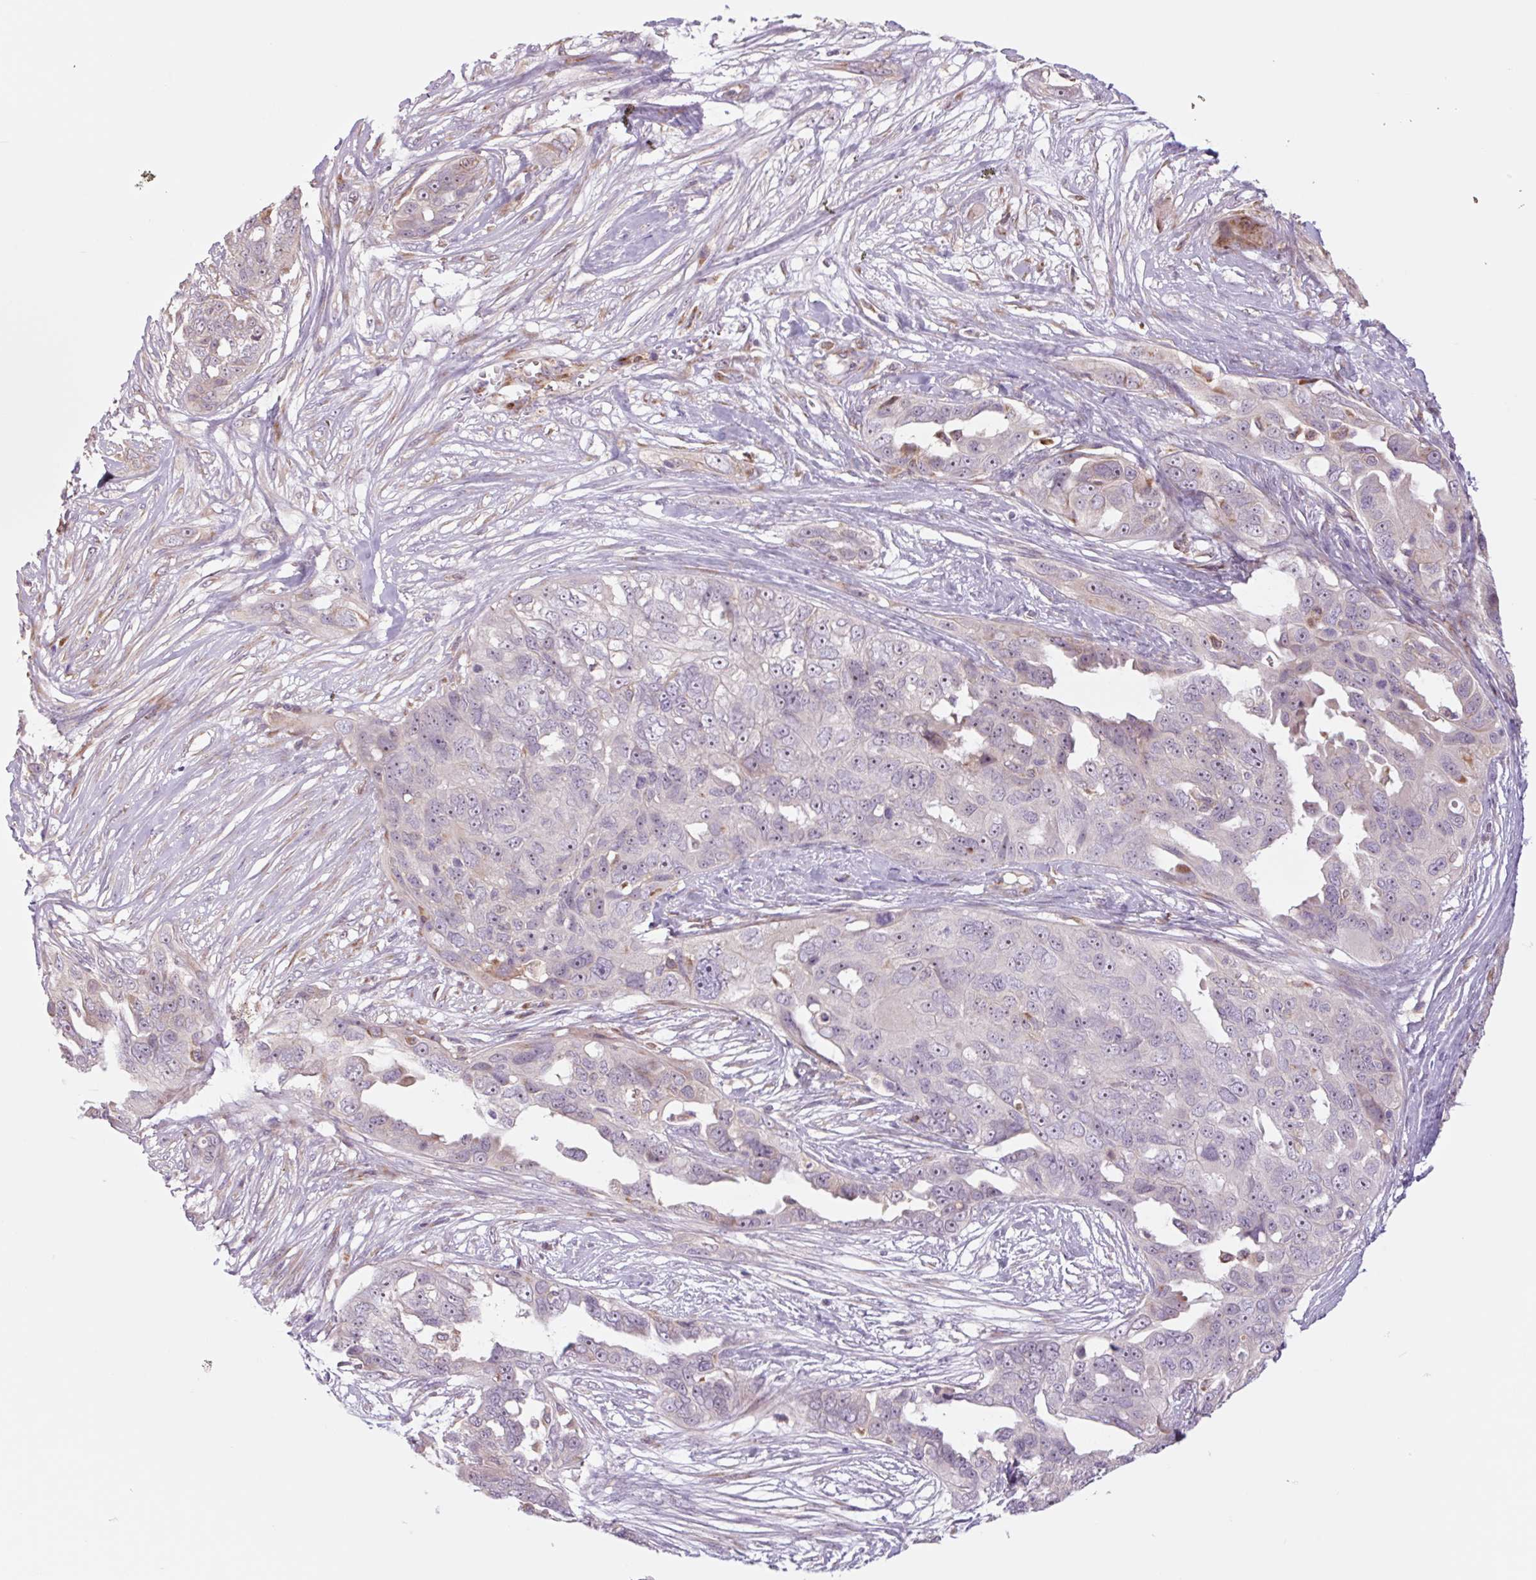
{"staining": {"intensity": "negative", "quantity": "none", "location": "none"}, "tissue": "ovarian cancer", "cell_type": "Tumor cells", "image_type": "cancer", "snomed": [{"axis": "morphology", "description": "Carcinoma, endometroid"}, {"axis": "topography", "description": "Ovary"}], "caption": "Immunohistochemistry (IHC) image of human ovarian endometroid carcinoma stained for a protein (brown), which exhibits no positivity in tumor cells.", "gene": "PLA2G4A", "patient": {"sex": "female", "age": 70}}